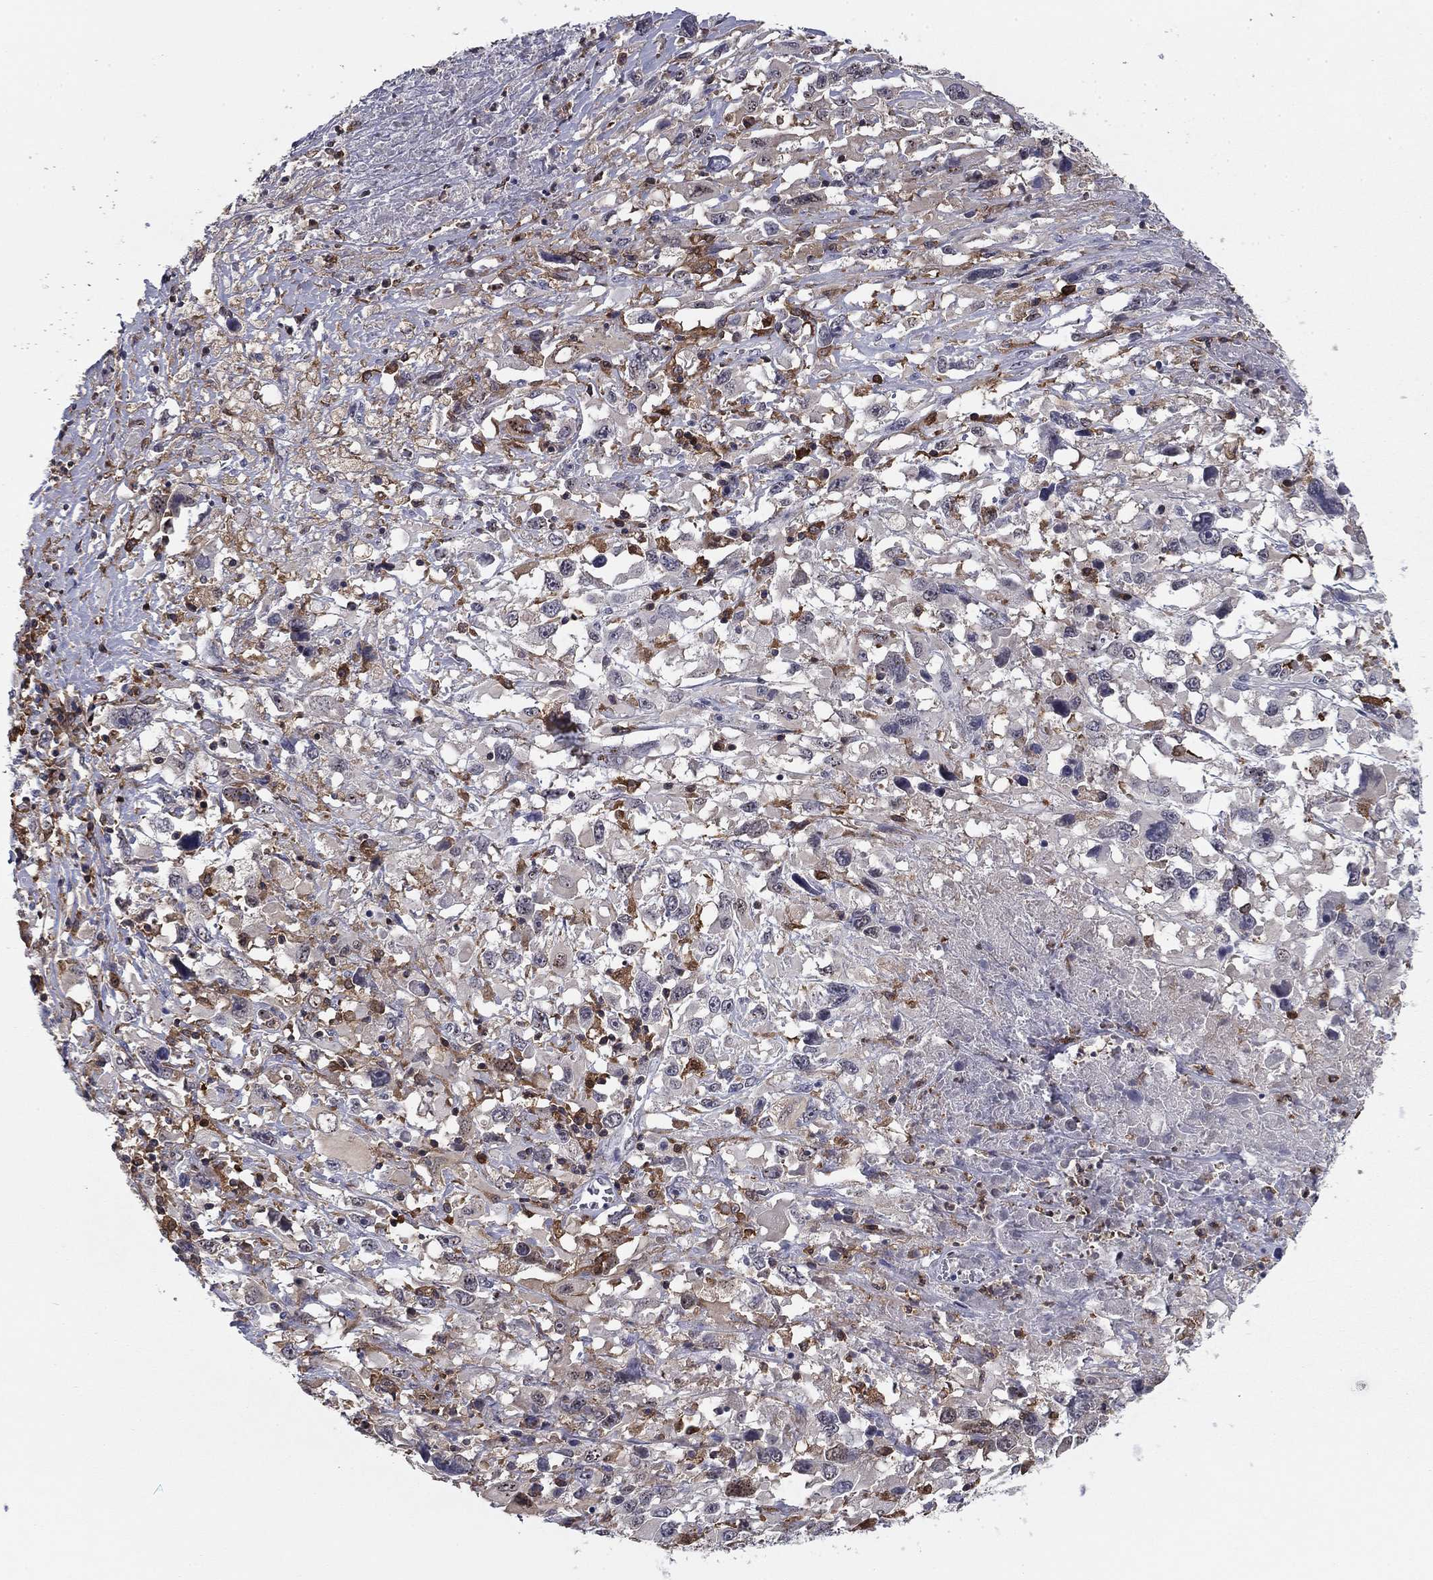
{"staining": {"intensity": "strong", "quantity": "<25%", "location": "cytoplasmic/membranous"}, "tissue": "melanoma", "cell_type": "Tumor cells", "image_type": "cancer", "snomed": [{"axis": "morphology", "description": "Malignant melanoma, Metastatic site"}, {"axis": "topography", "description": "Soft tissue"}], "caption": "Tumor cells show medium levels of strong cytoplasmic/membranous positivity in approximately <25% of cells in melanoma.", "gene": "PLCB2", "patient": {"sex": "male", "age": 50}}